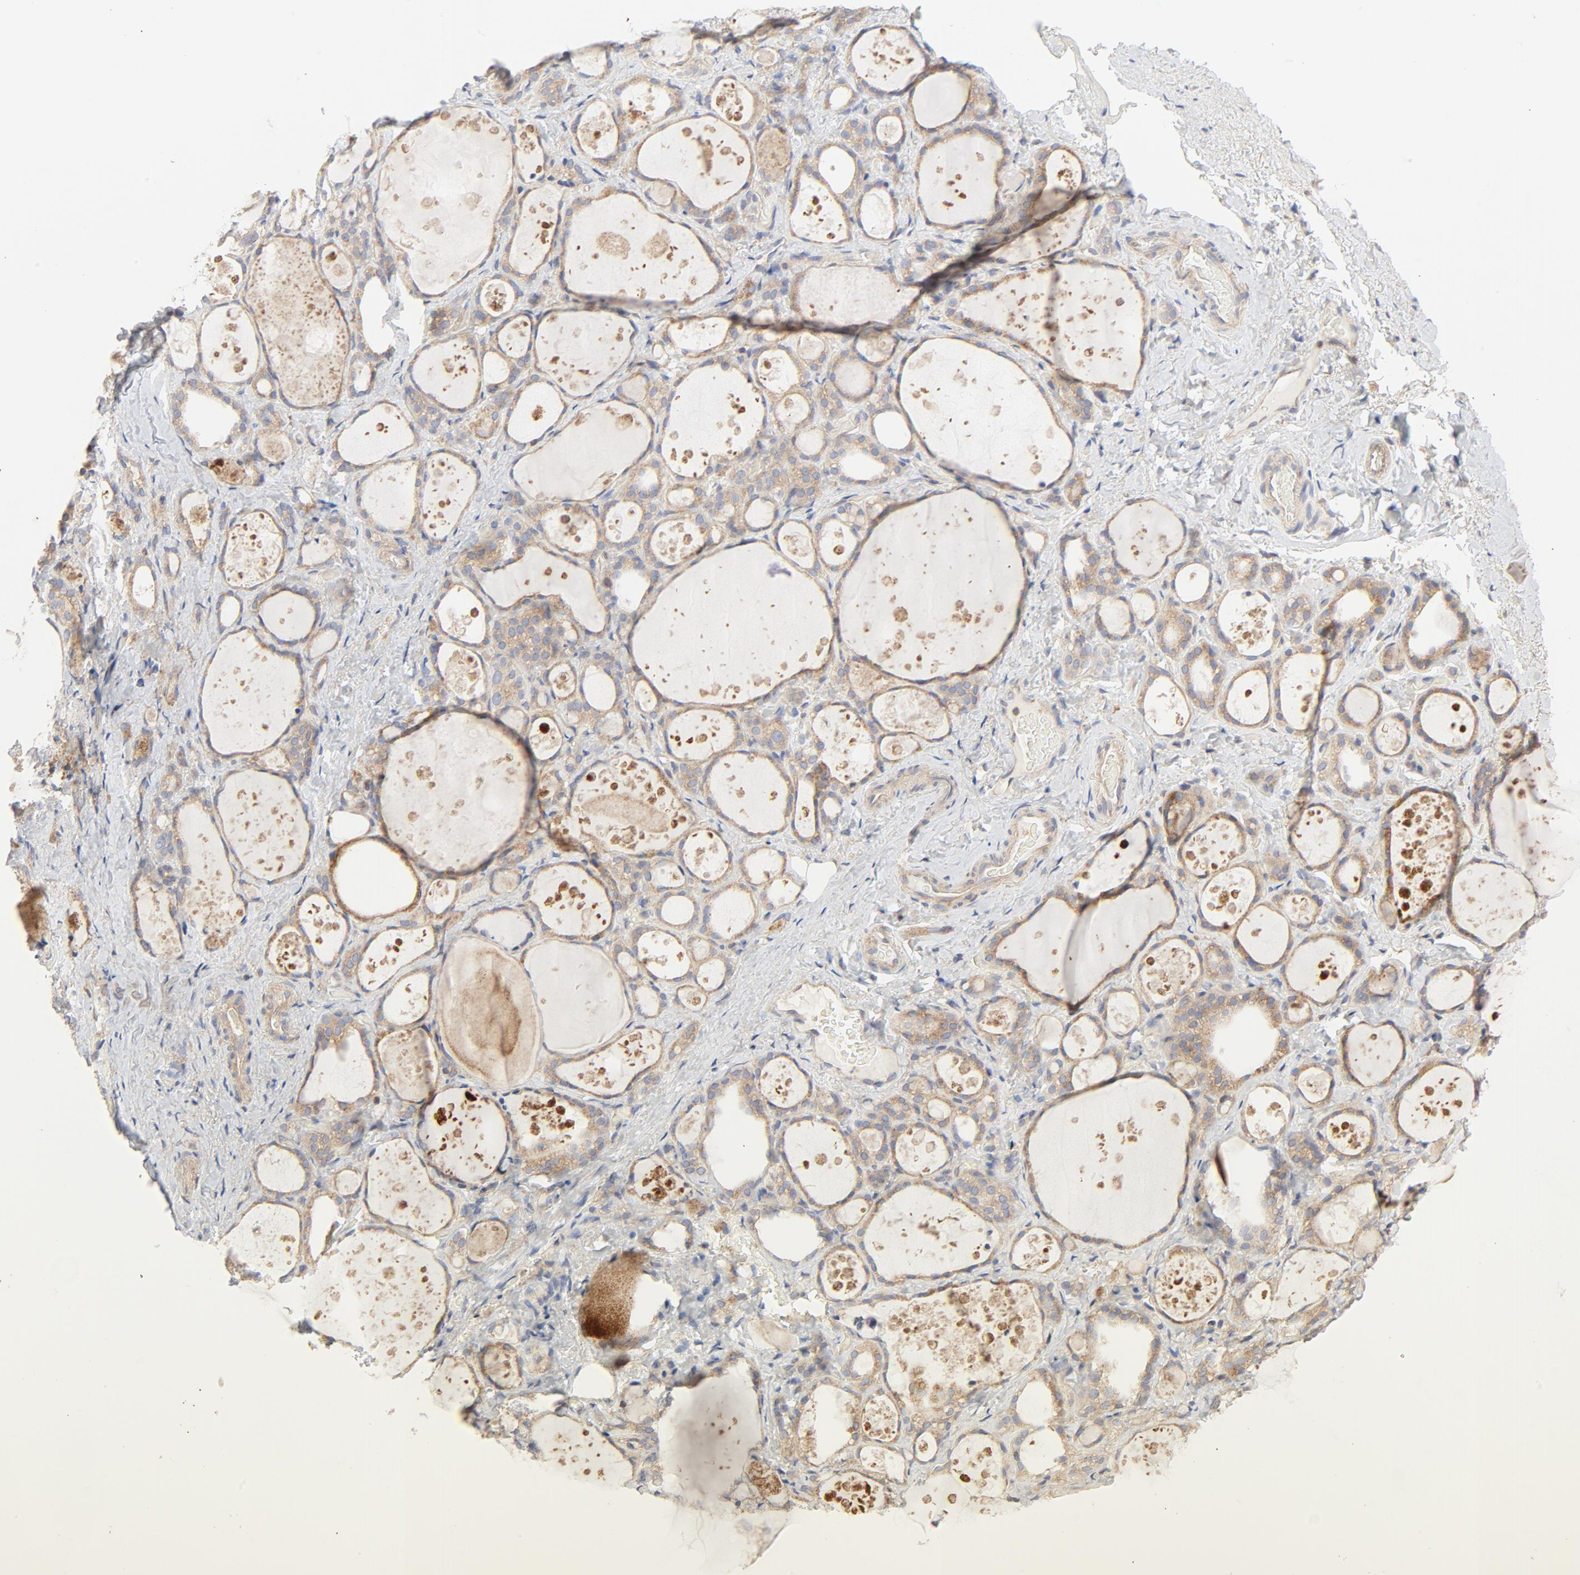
{"staining": {"intensity": "moderate", "quantity": ">75%", "location": "cytoplasmic/membranous"}, "tissue": "thyroid gland", "cell_type": "Glandular cells", "image_type": "normal", "snomed": [{"axis": "morphology", "description": "Normal tissue, NOS"}, {"axis": "topography", "description": "Thyroid gland"}], "caption": "A photomicrograph of human thyroid gland stained for a protein demonstrates moderate cytoplasmic/membranous brown staining in glandular cells.", "gene": "RABEP1", "patient": {"sex": "female", "age": 75}}